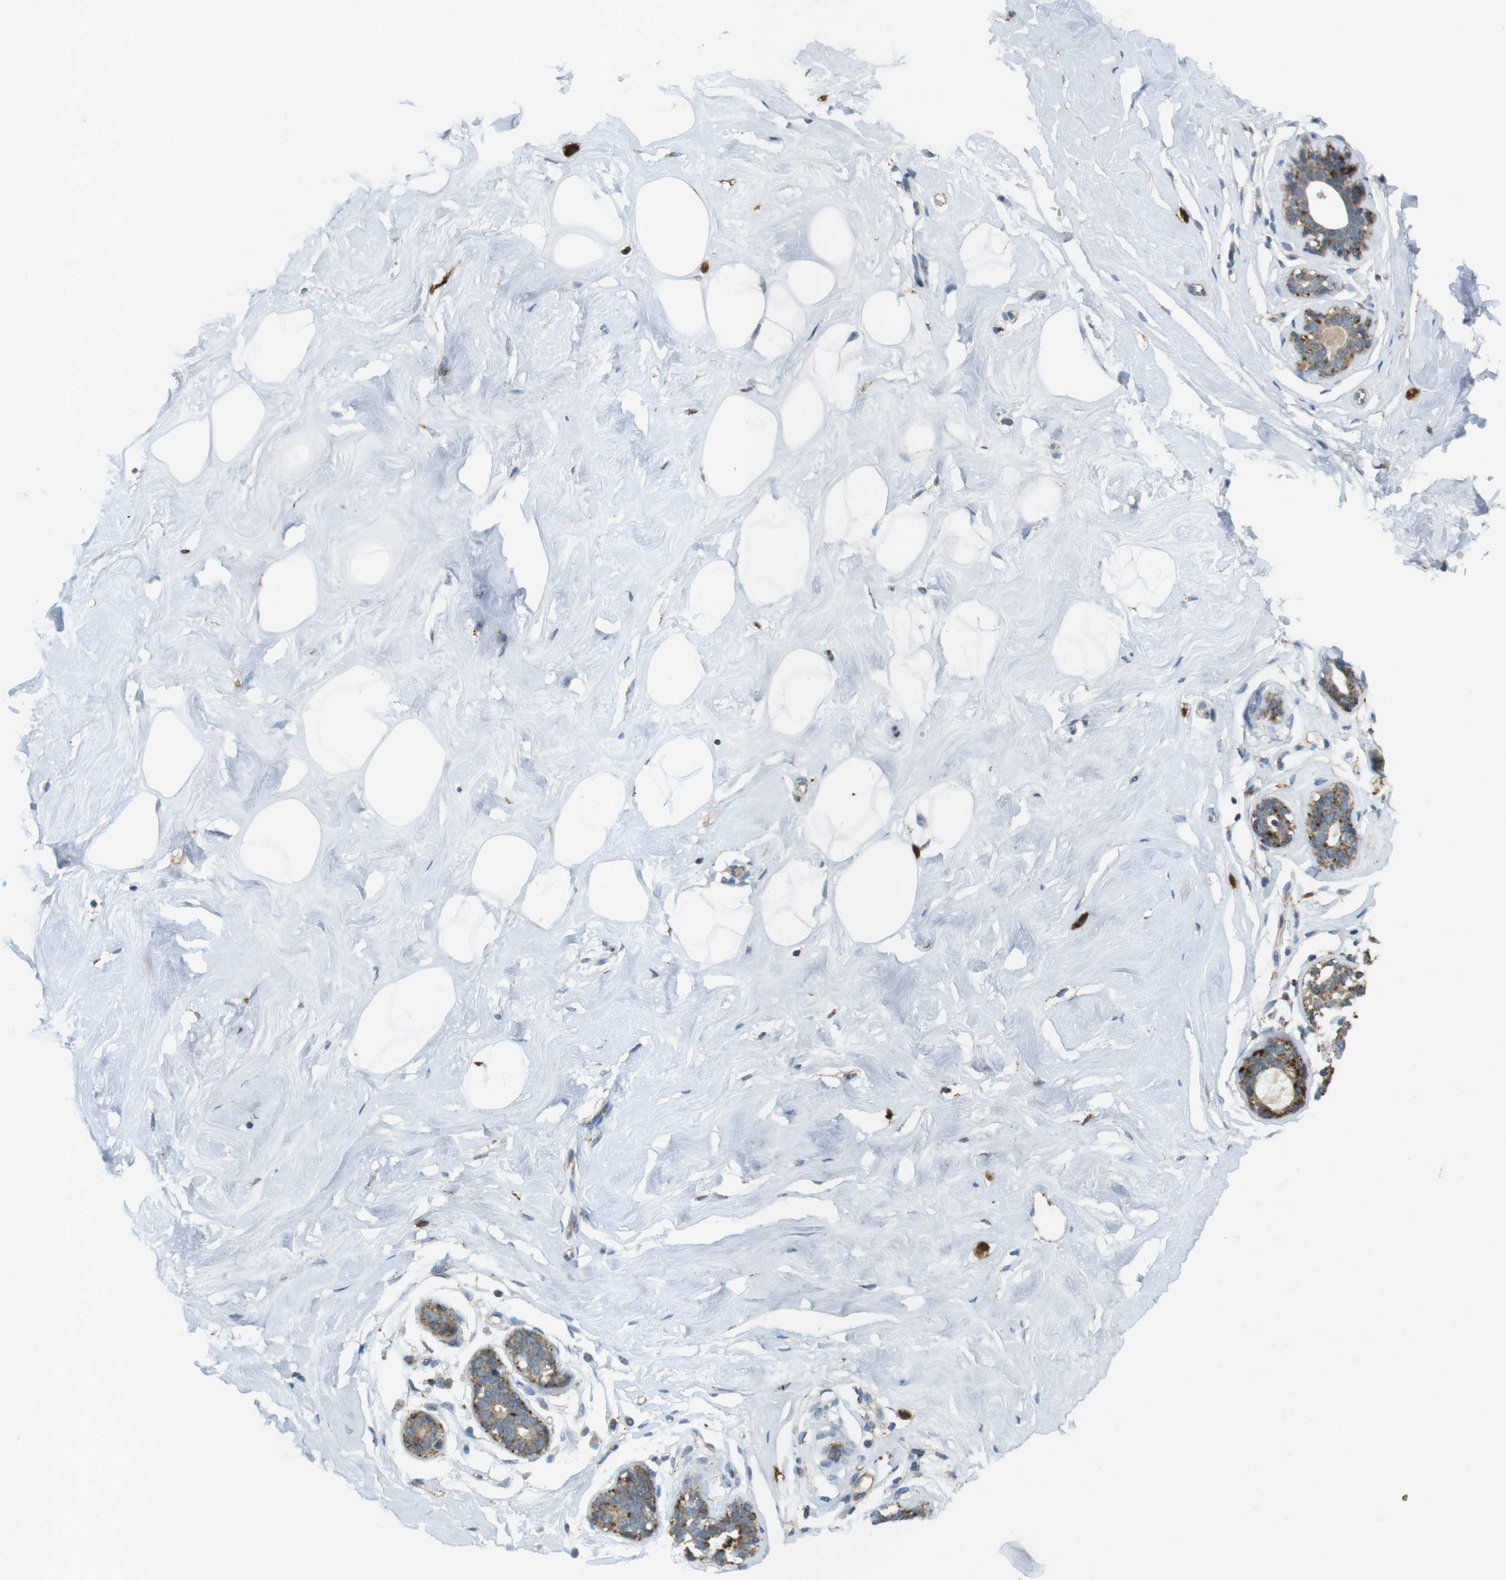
{"staining": {"intensity": "negative", "quantity": "none", "location": "none"}, "tissue": "breast", "cell_type": "Adipocytes", "image_type": "normal", "snomed": [{"axis": "morphology", "description": "Normal tissue, NOS"}, {"axis": "topography", "description": "Breast"}], "caption": "Micrograph shows no protein expression in adipocytes of benign breast.", "gene": "LAMP1", "patient": {"sex": "female", "age": 23}}